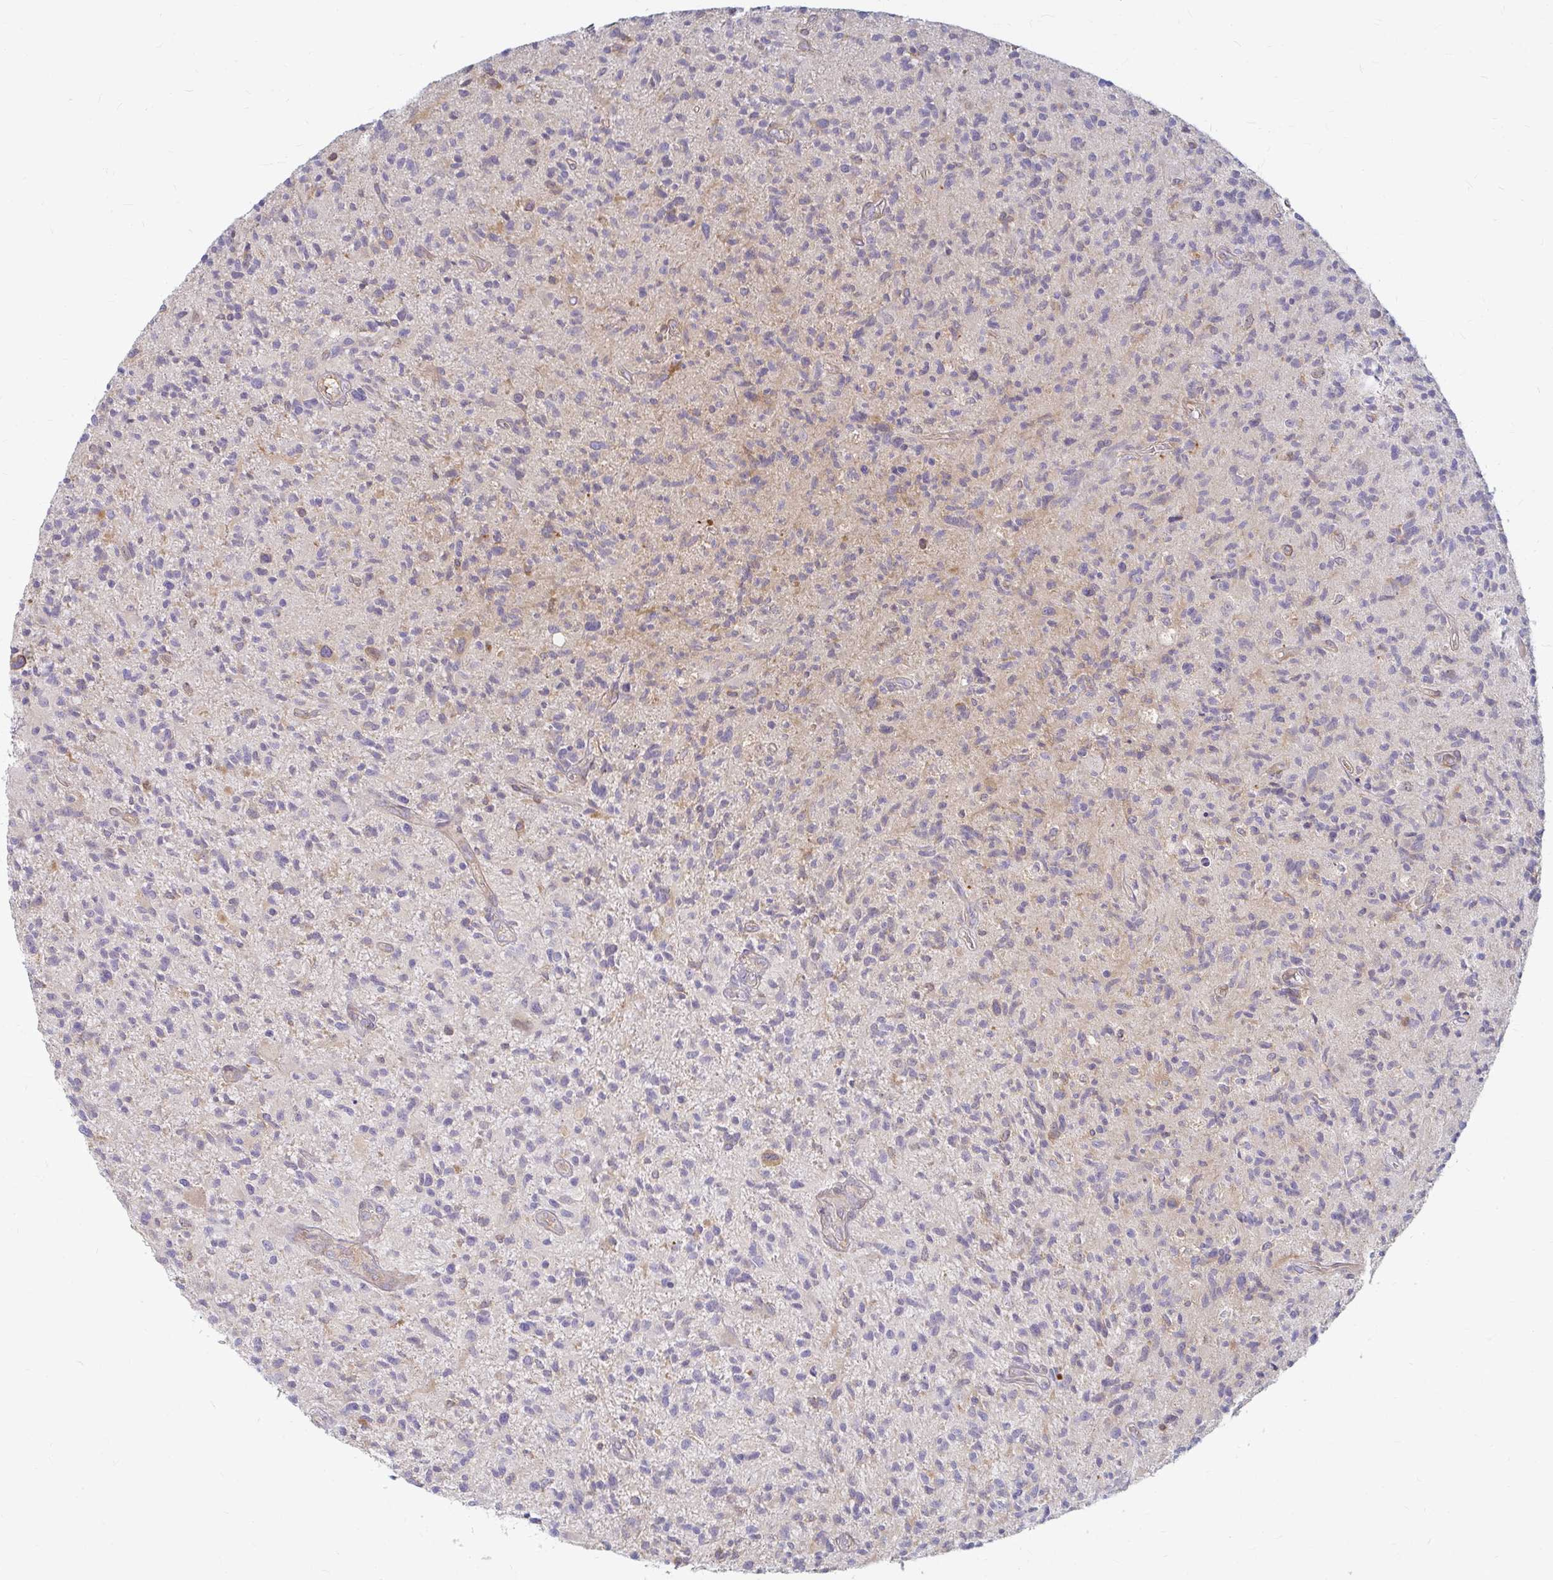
{"staining": {"intensity": "negative", "quantity": "none", "location": "none"}, "tissue": "glioma", "cell_type": "Tumor cells", "image_type": "cancer", "snomed": [{"axis": "morphology", "description": "Glioma, malignant, High grade"}, {"axis": "topography", "description": "Brain"}], "caption": "The micrograph demonstrates no significant positivity in tumor cells of malignant glioma (high-grade).", "gene": "CAST", "patient": {"sex": "female", "age": 70}}